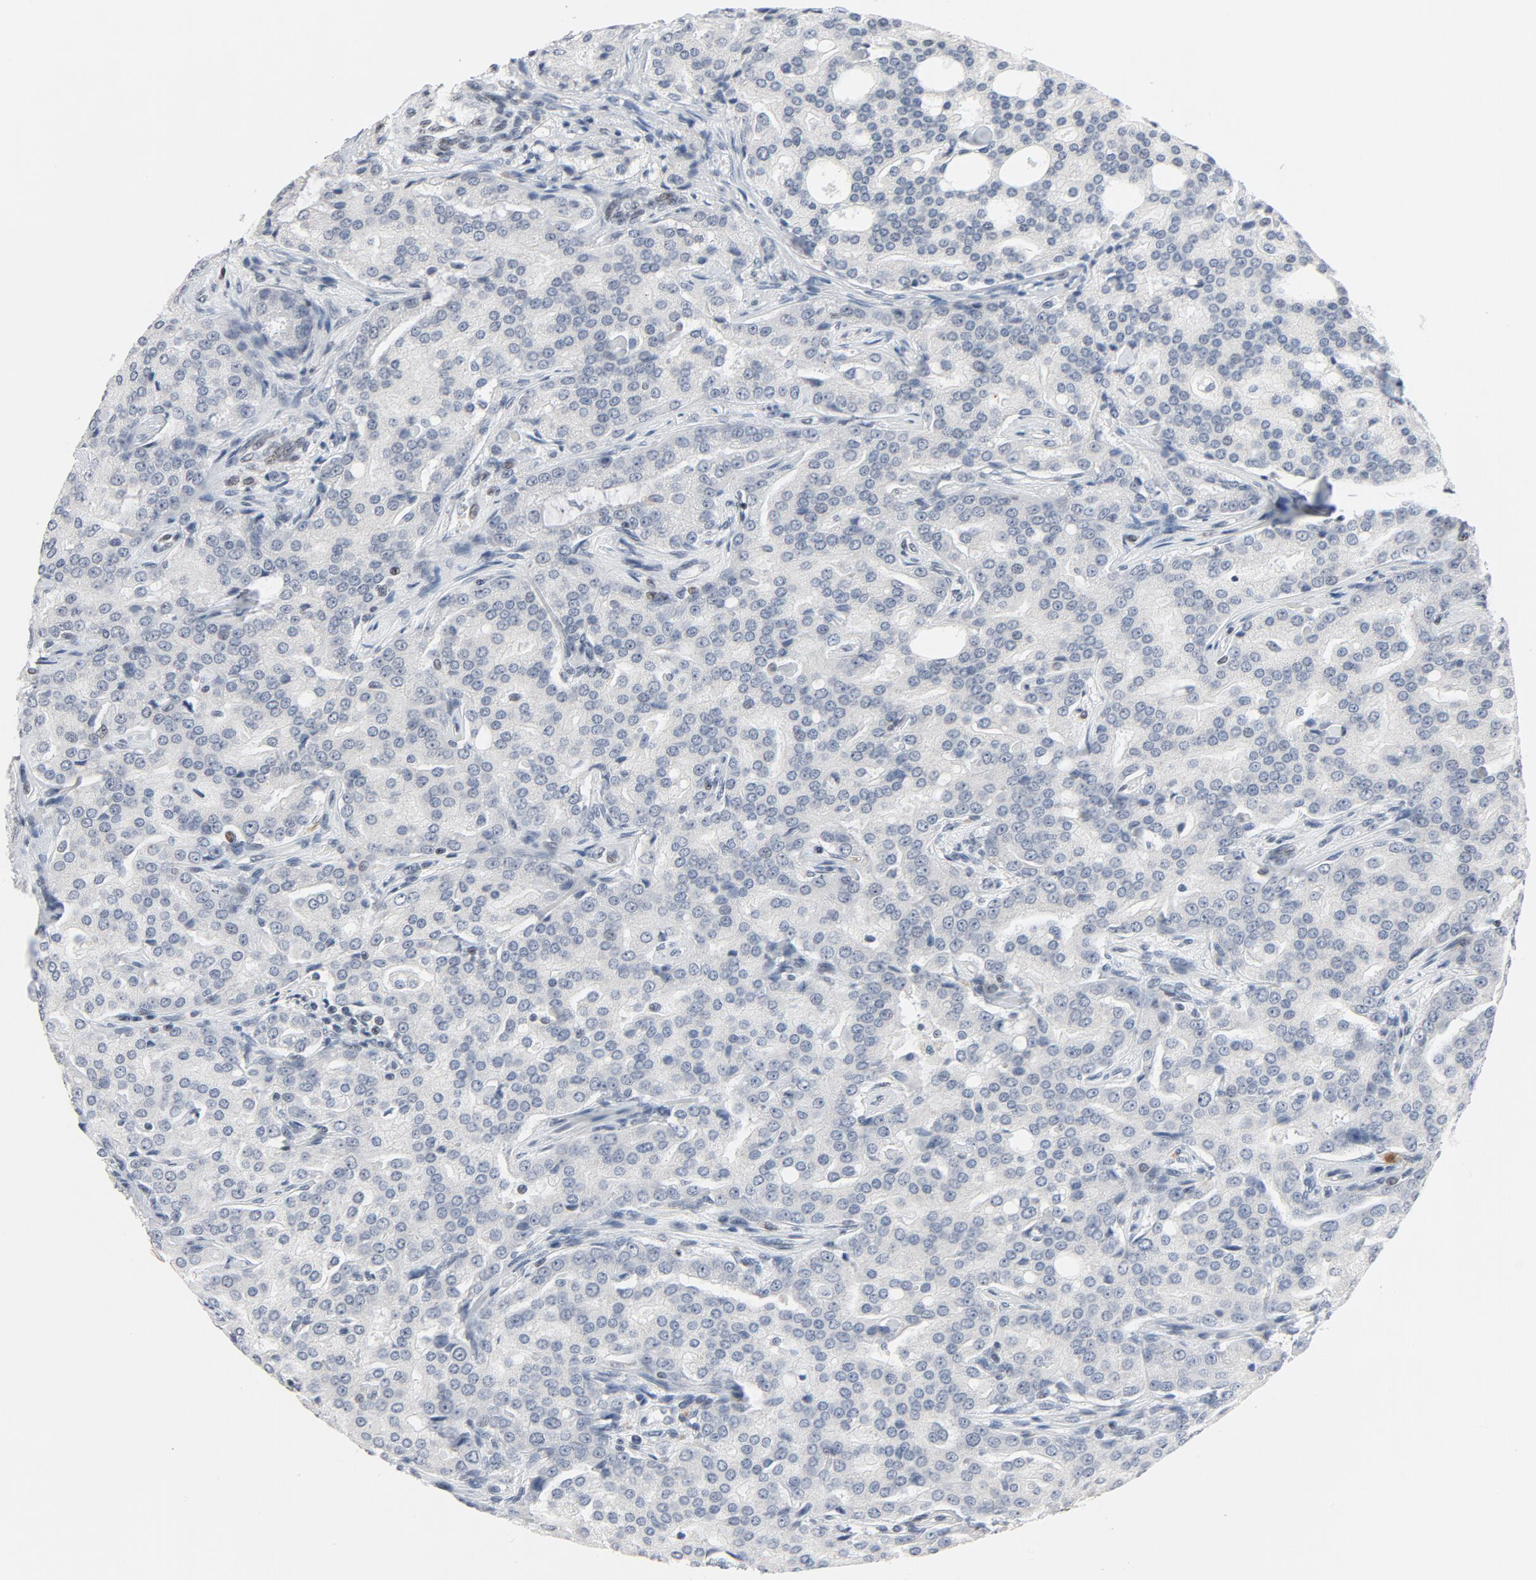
{"staining": {"intensity": "negative", "quantity": "none", "location": "none"}, "tissue": "prostate cancer", "cell_type": "Tumor cells", "image_type": "cancer", "snomed": [{"axis": "morphology", "description": "Adenocarcinoma, High grade"}, {"axis": "topography", "description": "Prostate"}], "caption": "Protein analysis of prostate cancer shows no significant expression in tumor cells.", "gene": "GABPA", "patient": {"sex": "male", "age": 72}}